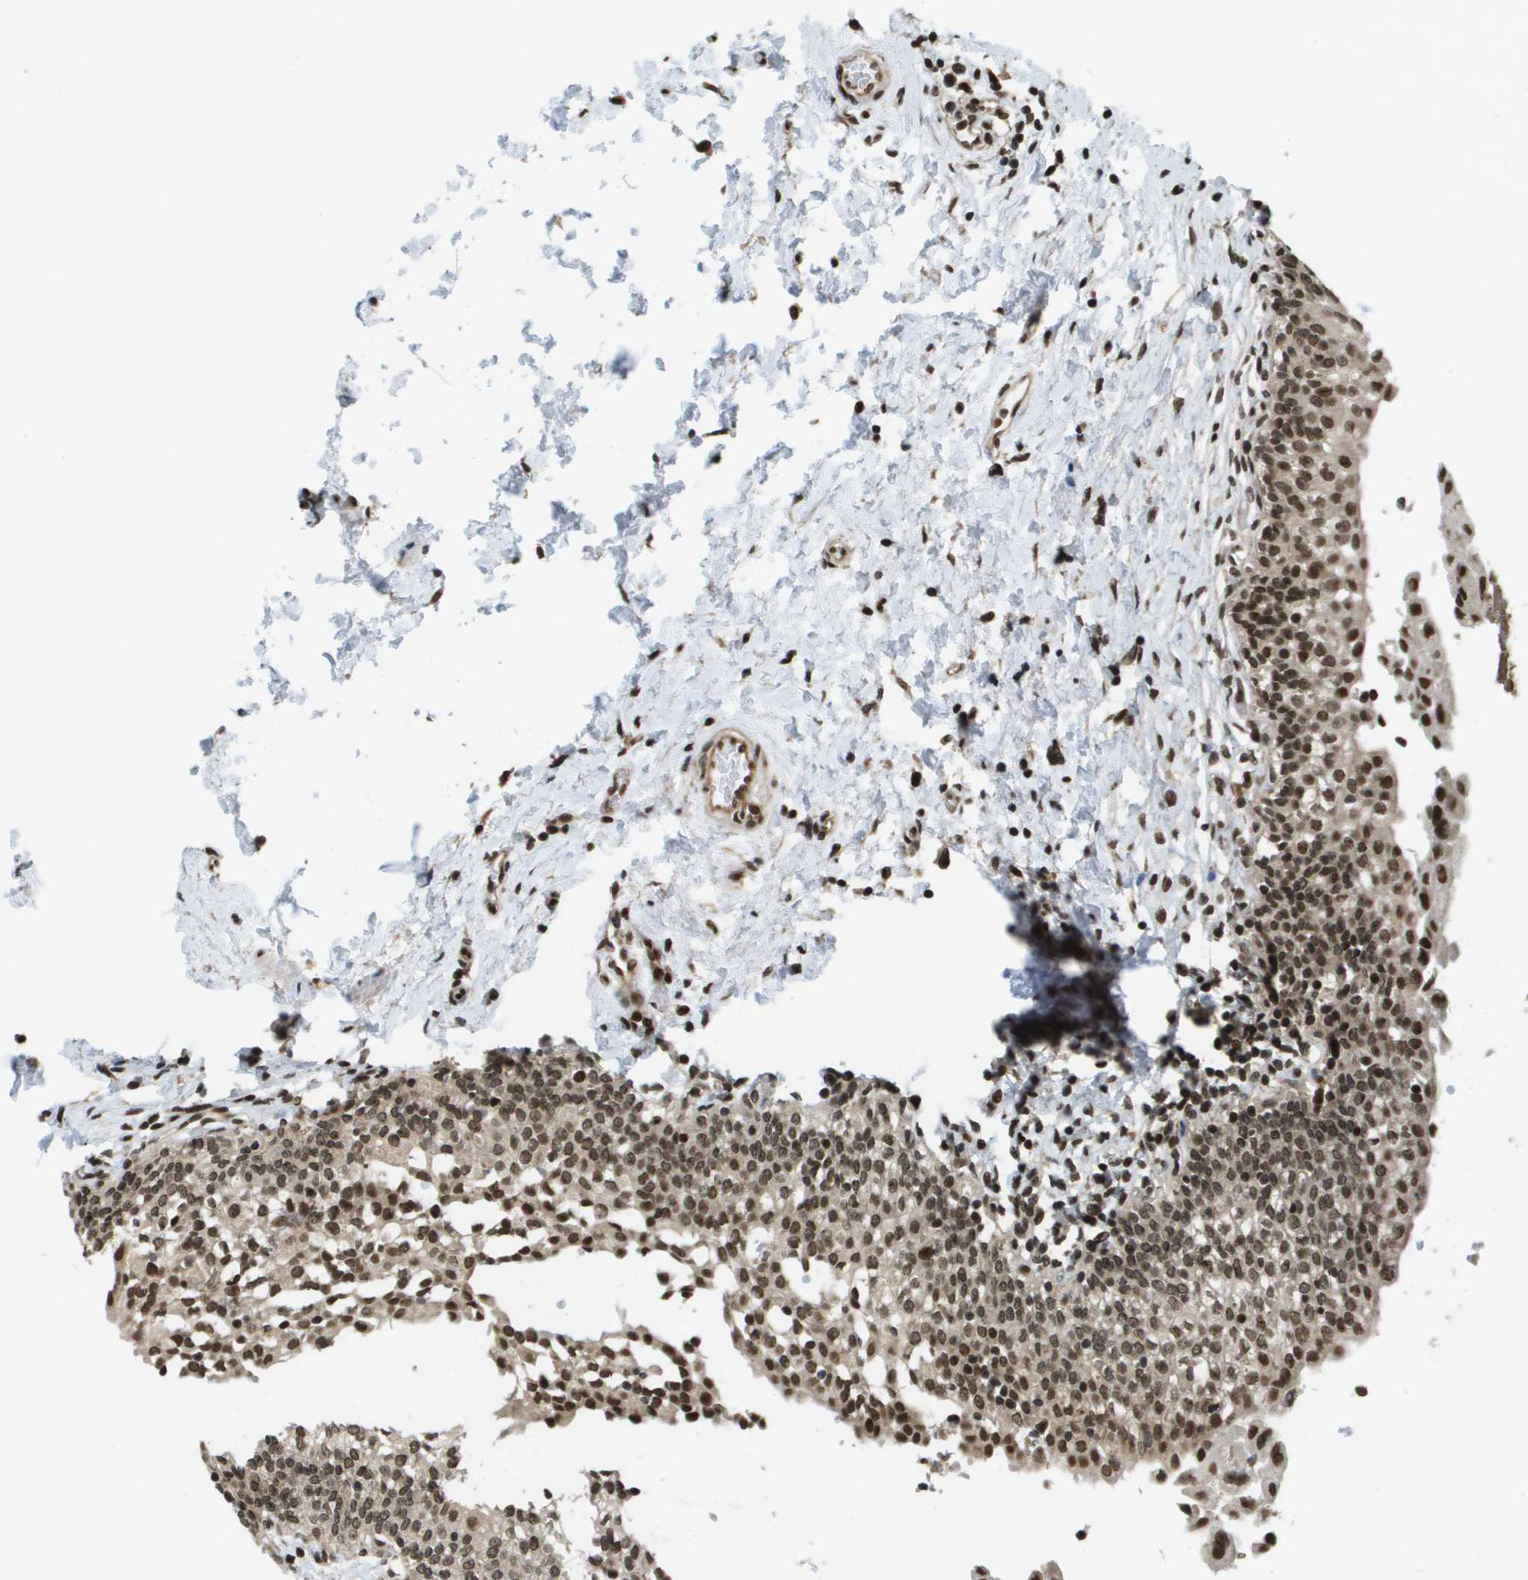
{"staining": {"intensity": "strong", "quantity": ">75%", "location": "cytoplasmic/membranous,nuclear"}, "tissue": "urinary bladder", "cell_type": "Urothelial cells", "image_type": "normal", "snomed": [{"axis": "morphology", "description": "Normal tissue, NOS"}, {"axis": "topography", "description": "Urinary bladder"}], "caption": "Urinary bladder stained for a protein demonstrates strong cytoplasmic/membranous,nuclear positivity in urothelial cells.", "gene": "RECQL4", "patient": {"sex": "male", "age": 55}}